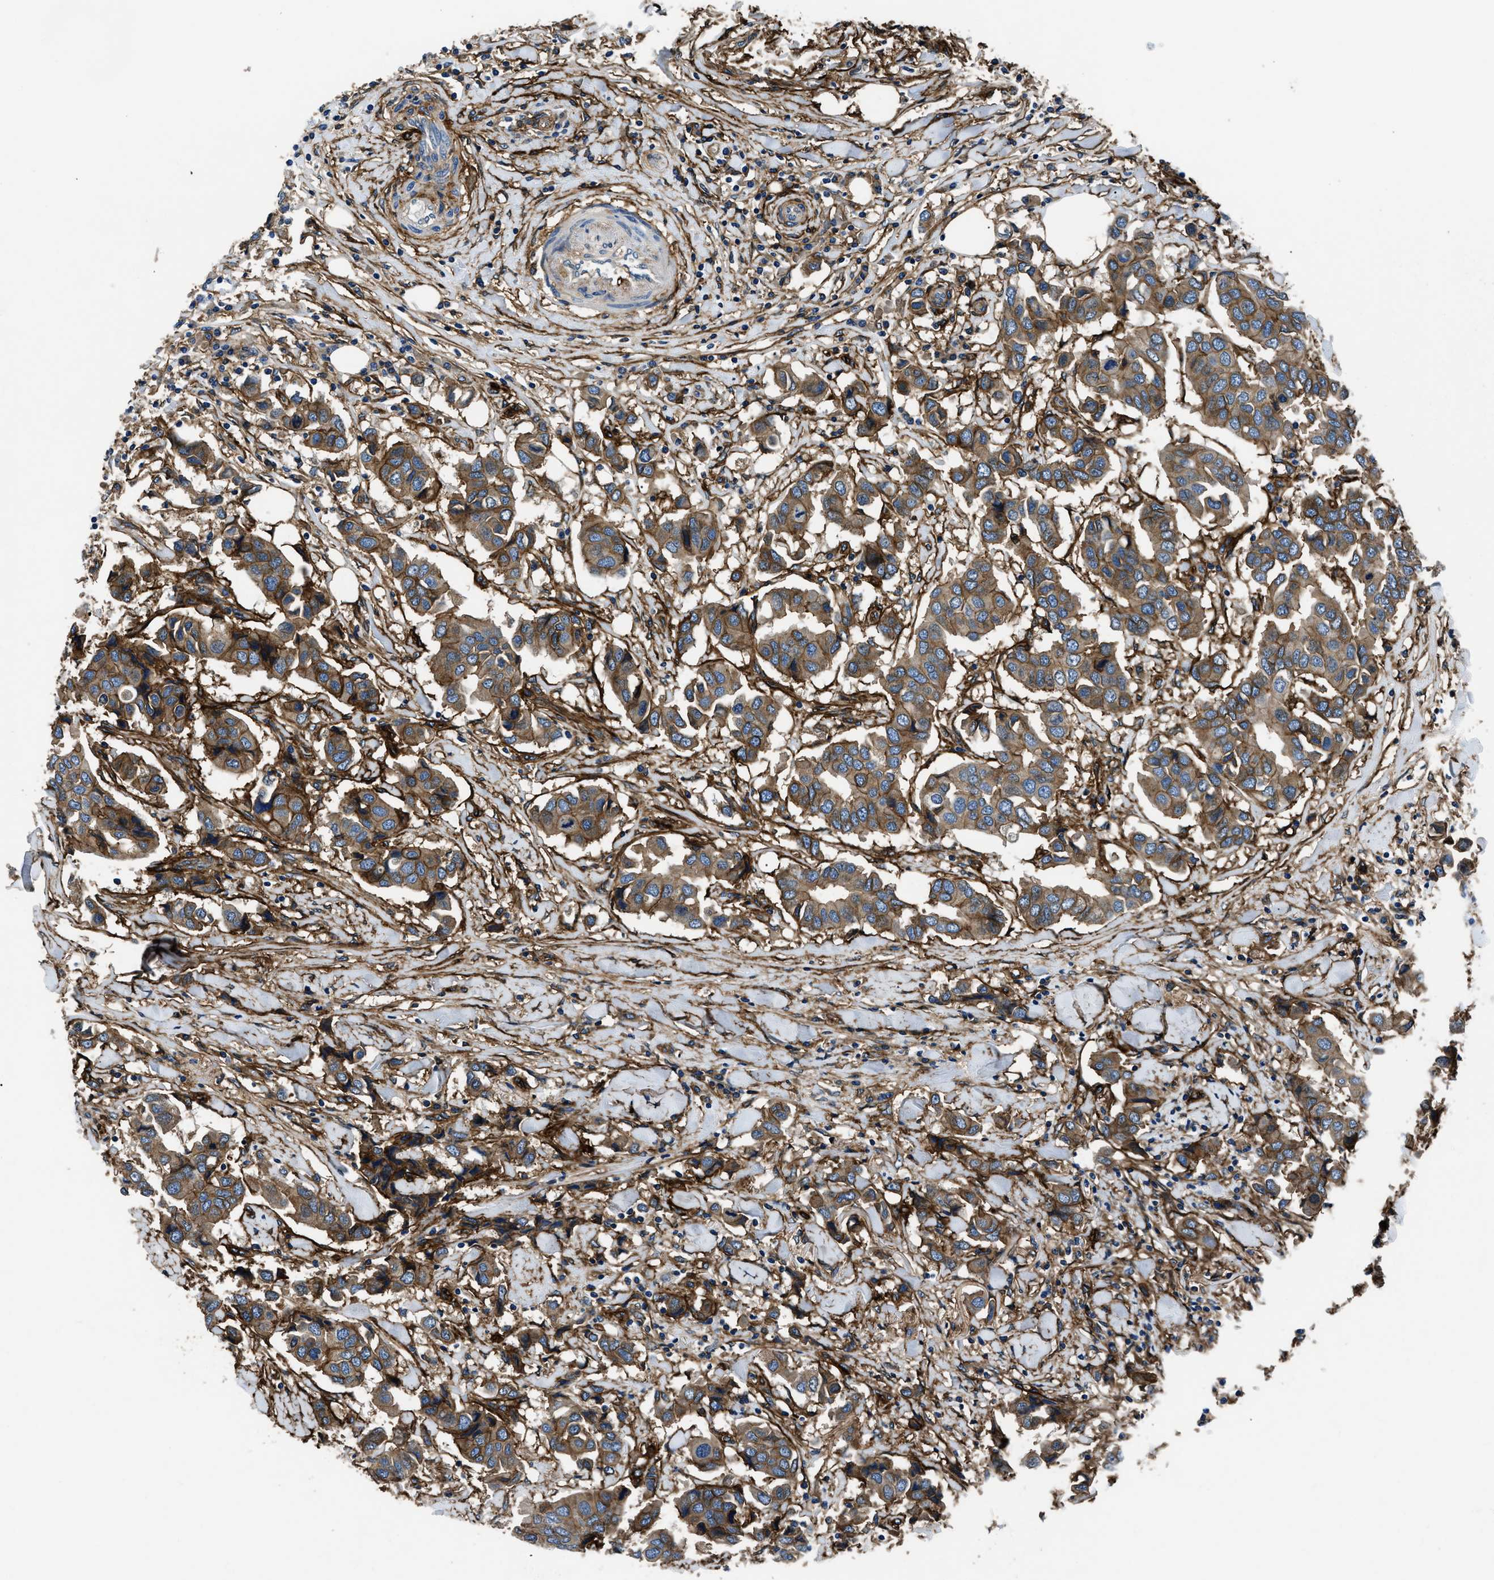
{"staining": {"intensity": "moderate", "quantity": ">75%", "location": "cytoplasmic/membranous"}, "tissue": "breast cancer", "cell_type": "Tumor cells", "image_type": "cancer", "snomed": [{"axis": "morphology", "description": "Duct carcinoma"}, {"axis": "topography", "description": "Breast"}], "caption": "Immunohistochemical staining of breast cancer (intraductal carcinoma) shows medium levels of moderate cytoplasmic/membranous protein positivity in approximately >75% of tumor cells. The protein is stained brown, and the nuclei are stained in blue (DAB IHC with brightfield microscopy, high magnification).", "gene": "CD276", "patient": {"sex": "female", "age": 80}}